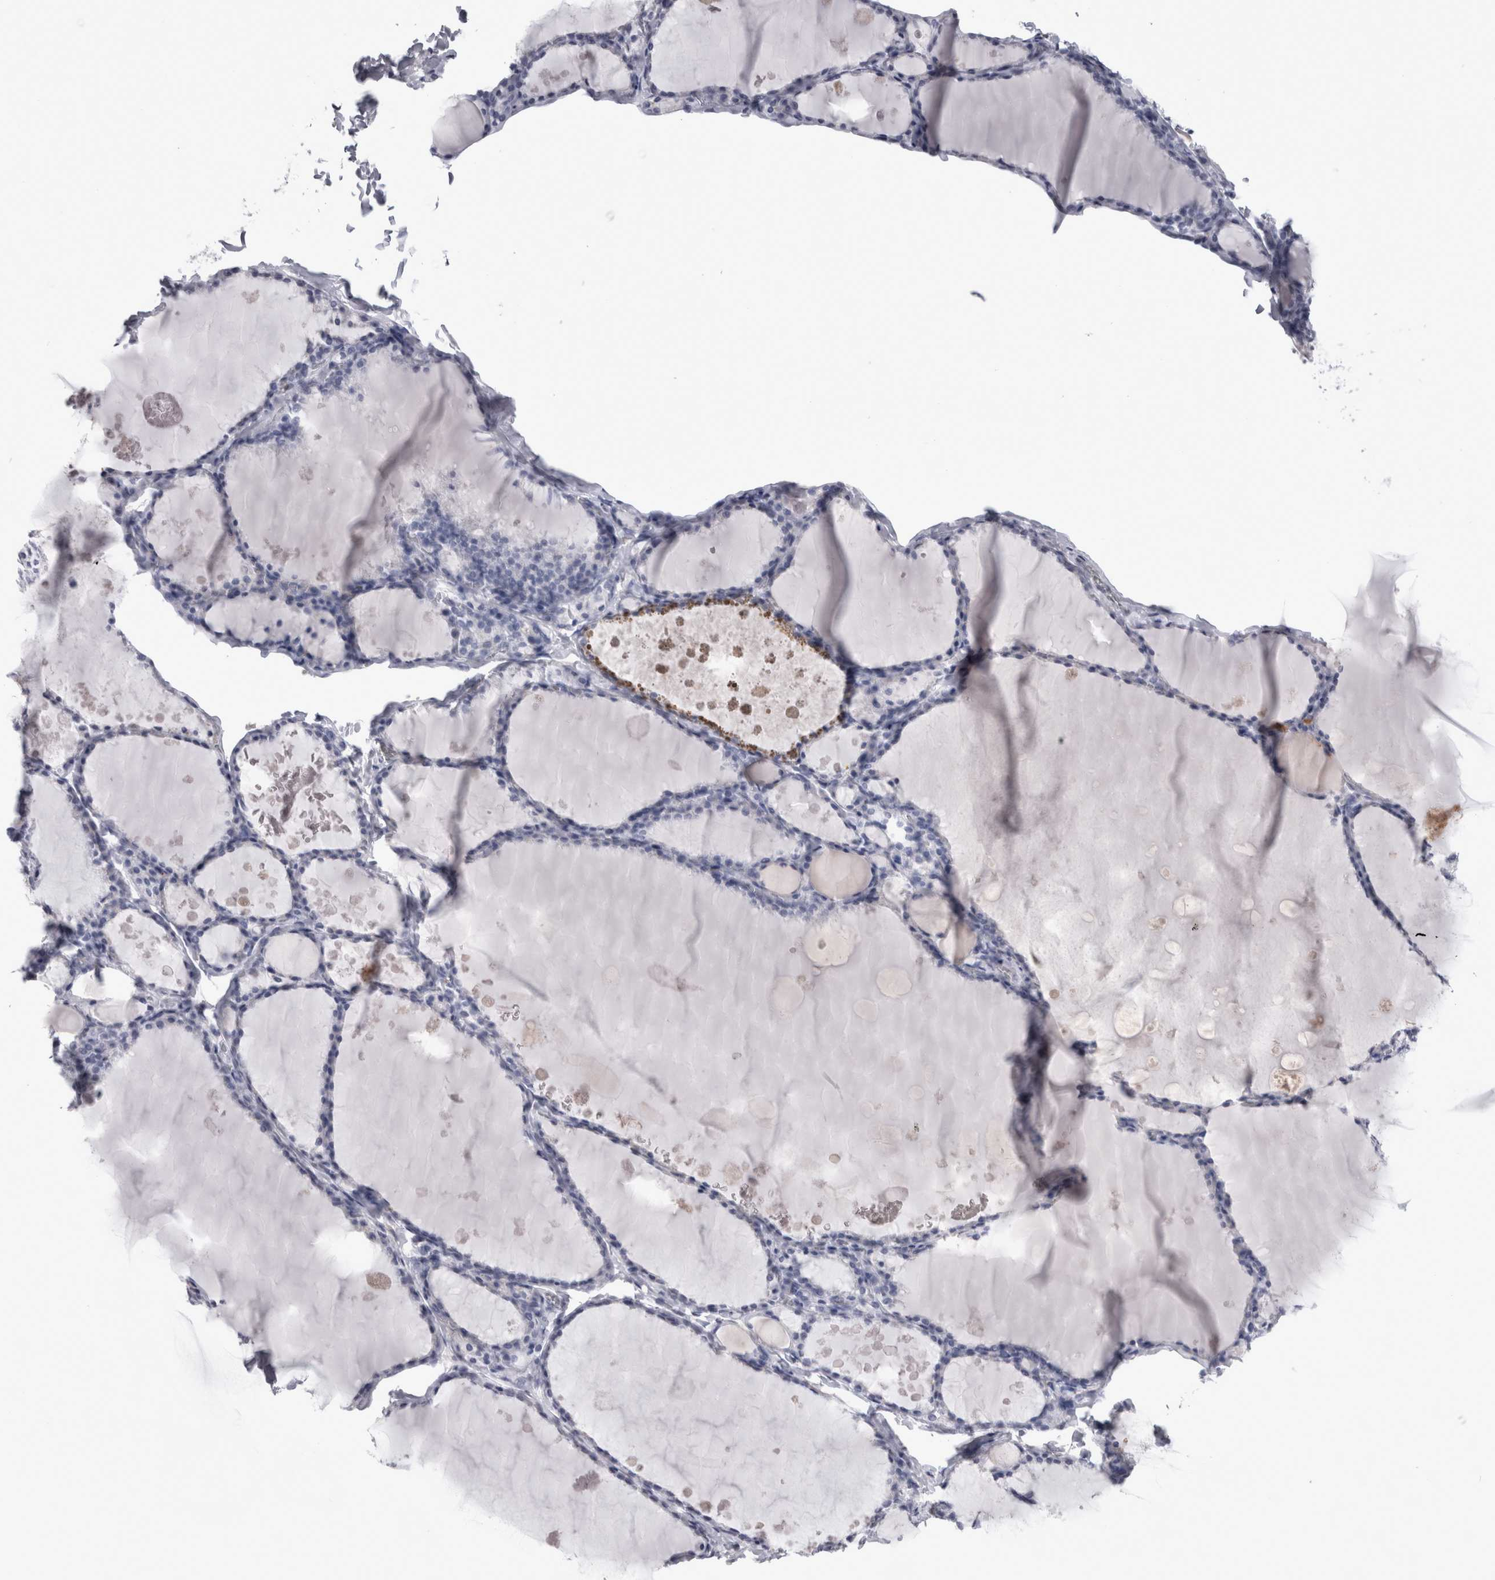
{"staining": {"intensity": "negative", "quantity": "none", "location": "none"}, "tissue": "thyroid gland", "cell_type": "Glandular cells", "image_type": "normal", "snomed": [{"axis": "morphology", "description": "Normal tissue, NOS"}, {"axis": "topography", "description": "Thyroid gland"}], "caption": "Immunohistochemistry (IHC) of benign thyroid gland demonstrates no expression in glandular cells. (DAB (3,3'-diaminobenzidine) IHC visualized using brightfield microscopy, high magnification).", "gene": "ACOT7", "patient": {"sex": "male", "age": 56}}